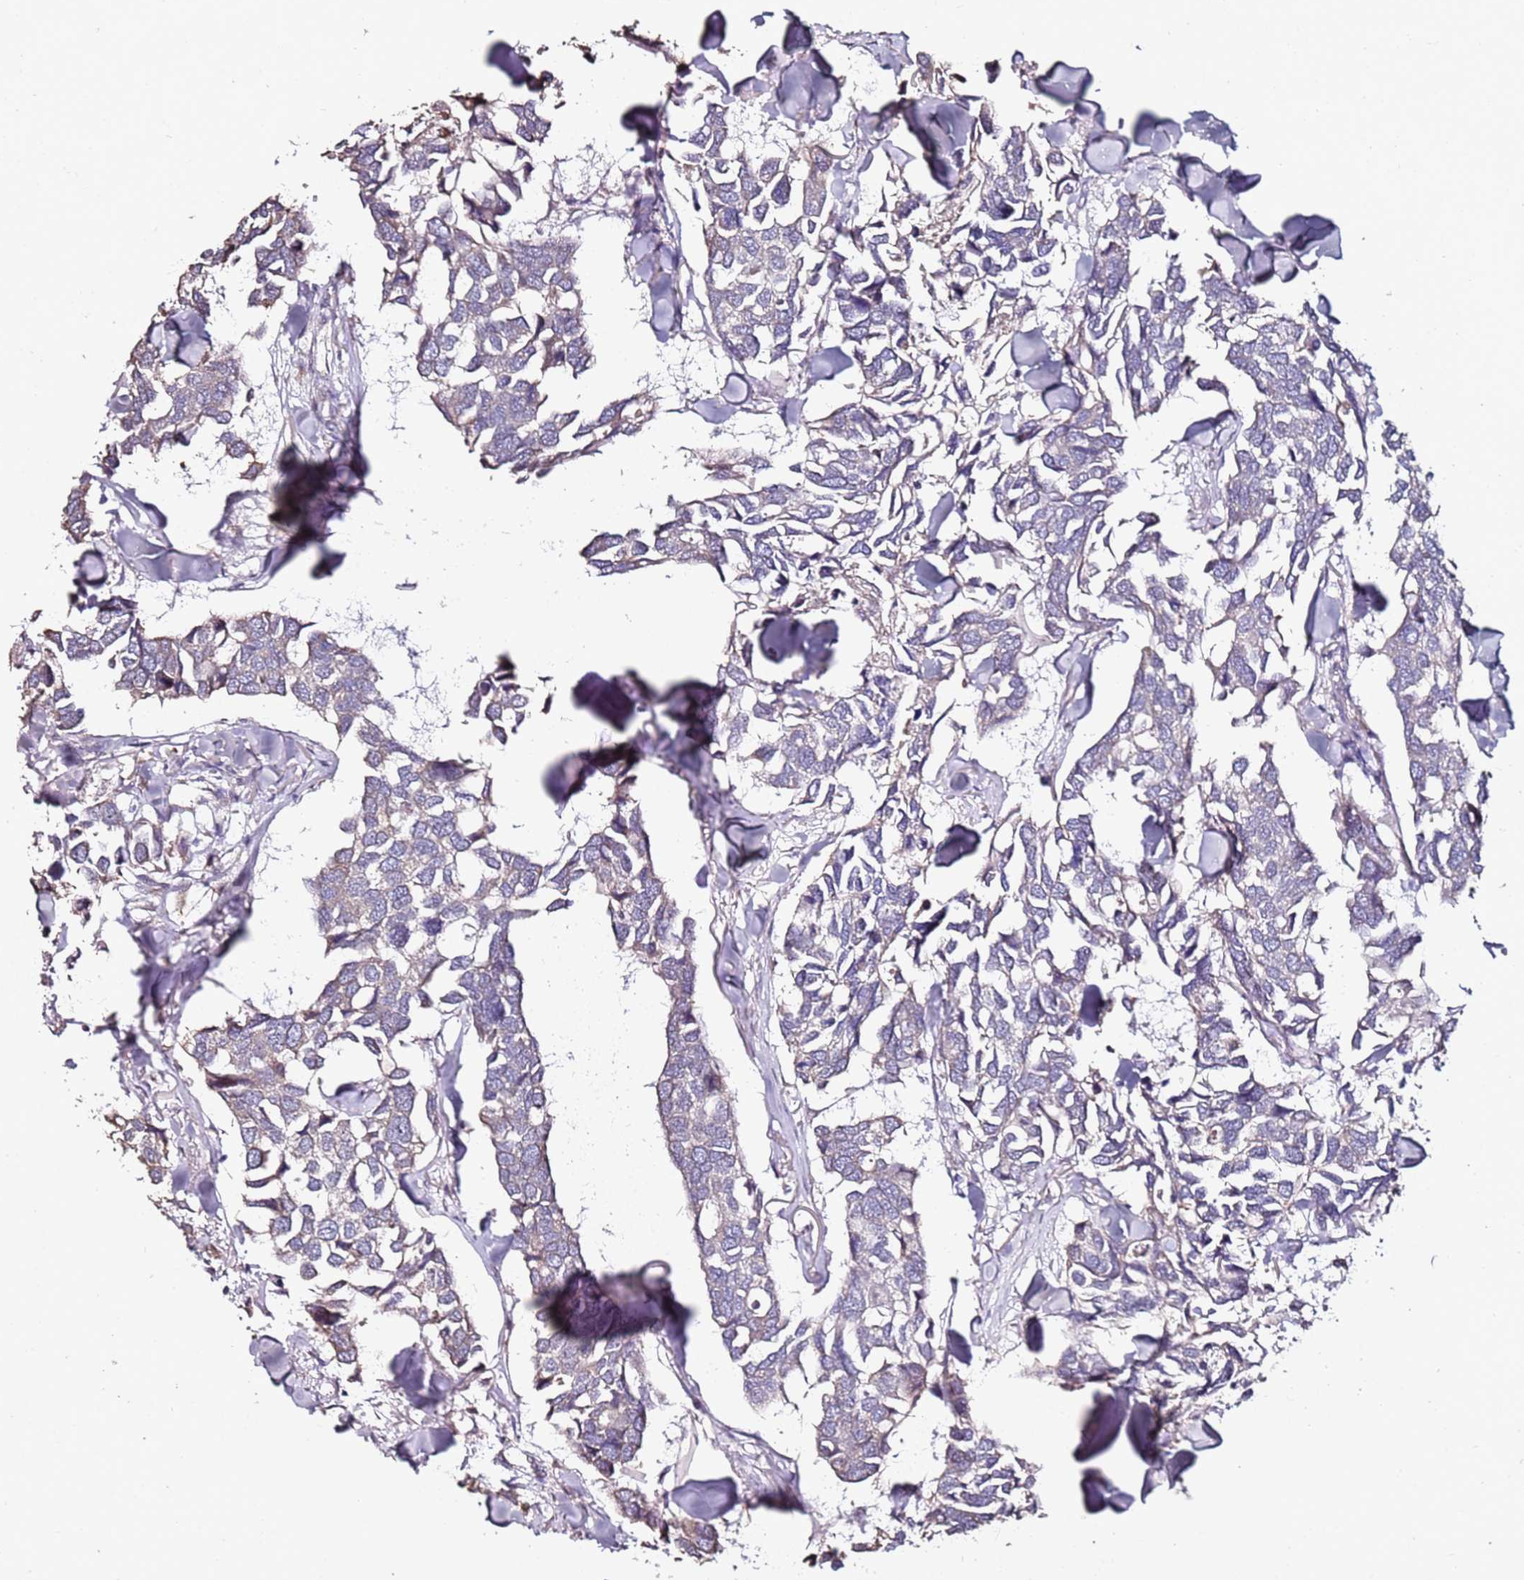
{"staining": {"intensity": "weak", "quantity": "<25%", "location": "cytoplasmic/membranous"}, "tissue": "breast cancer", "cell_type": "Tumor cells", "image_type": "cancer", "snomed": [{"axis": "morphology", "description": "Duct carcinoma"}, {"axis": "topography", "description": "Breast"}], "caption": "High power microscopy histopathology image of an immunohistochemistry photomicrograph of intraductal carcinoma (breast), revealing no significant positivity in tumor cells.", "gene": "C3orf80", "patient": {"sex": "female", "age": 83}}